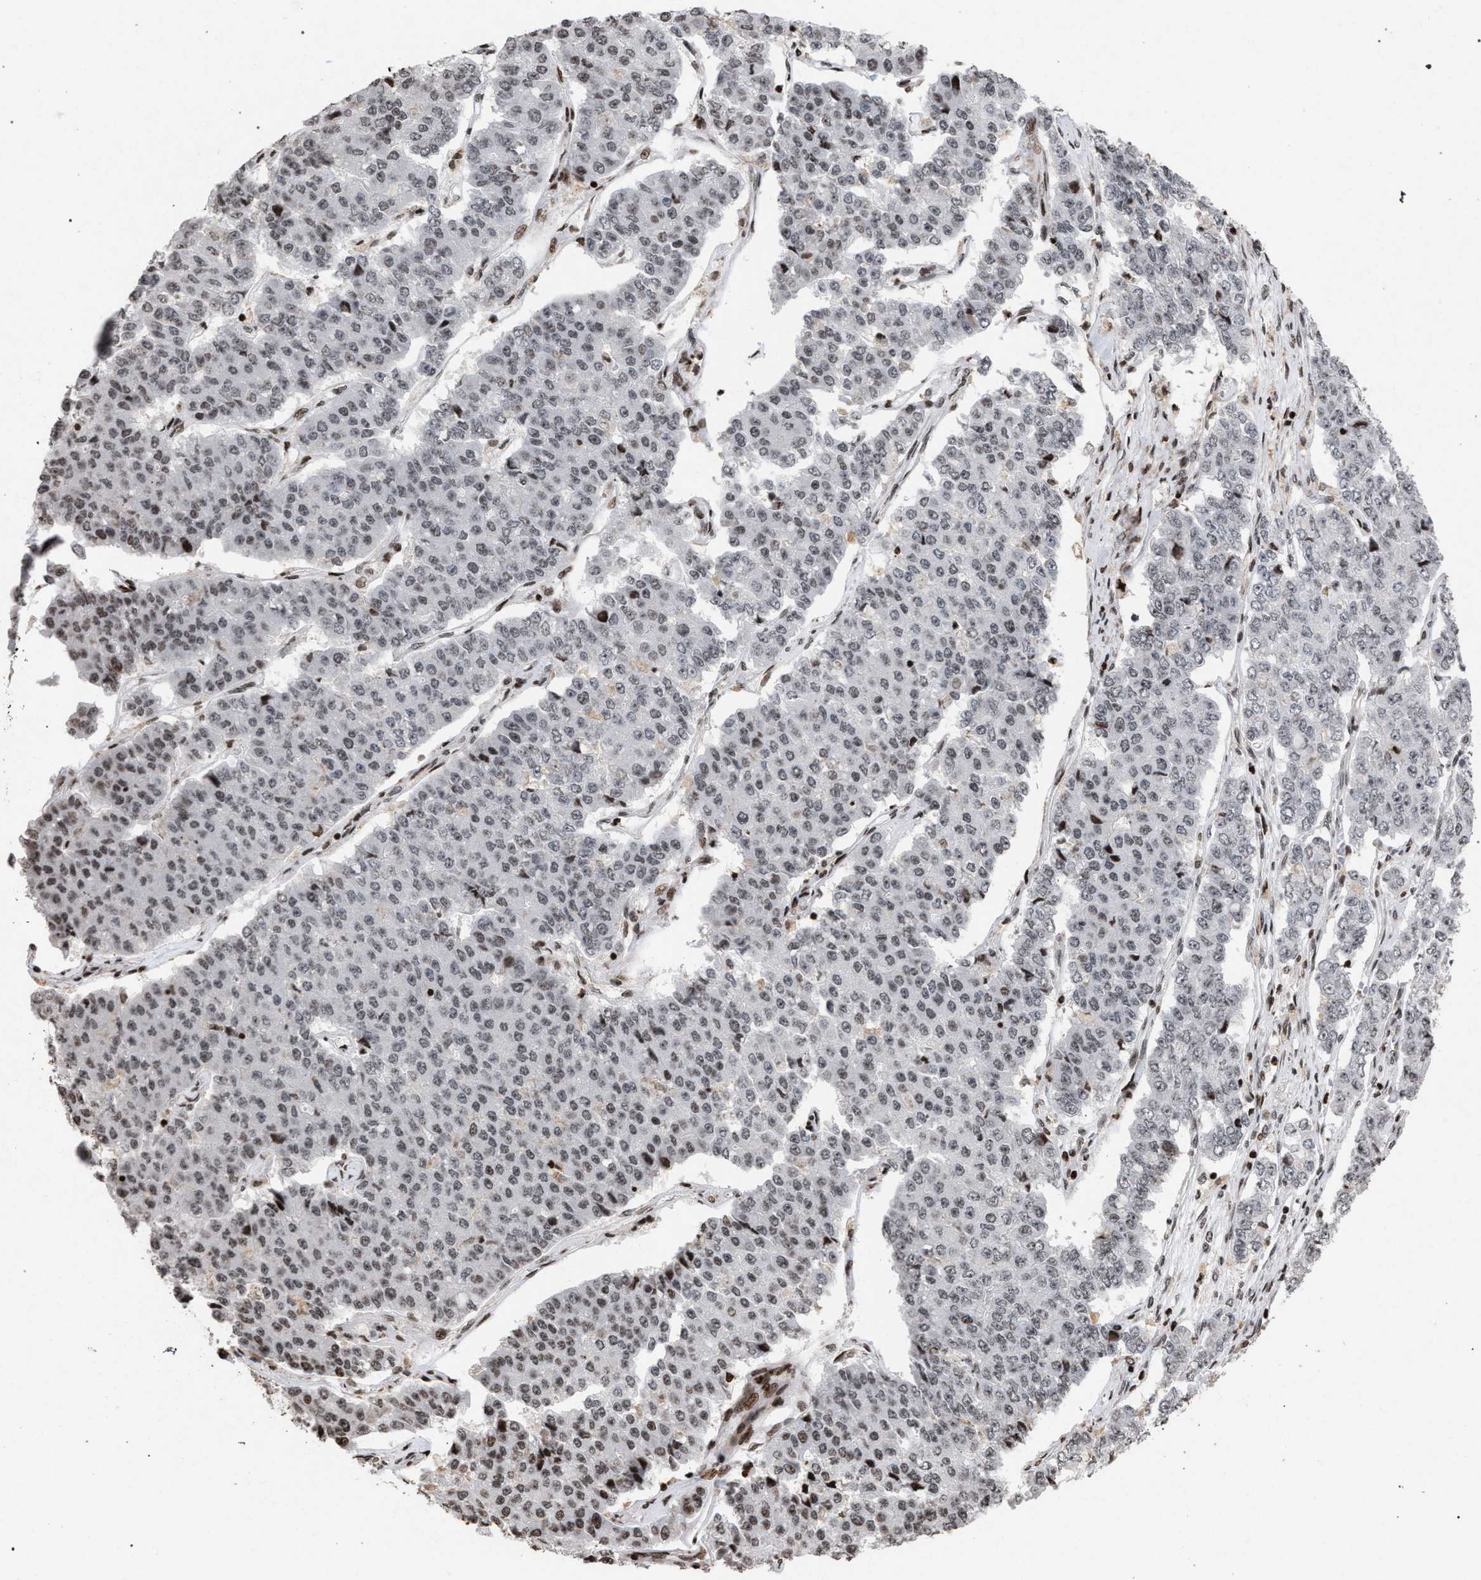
{"staining": {"intensity": "weak", "quantity": "25%-75%", "location": "nuclear"}, "tissue": "pancreatic cancer", "cell_type": "Tumor cells", "image_type": "cancer", "snomed": [{"axis": "morphology", "description": "Adenocarcinoma, NOS"}, {"axis": "topography", "description": "Pancreas"}], "caption": "Immunohistochemical staining of pancreatic cancer (adenocarcinoma) shows low levels of weak nuclear protein staining in about 25%-75% of tumor cells.", "gene": "FOXD3", "patient": {"sex": "male", "age": 50}}